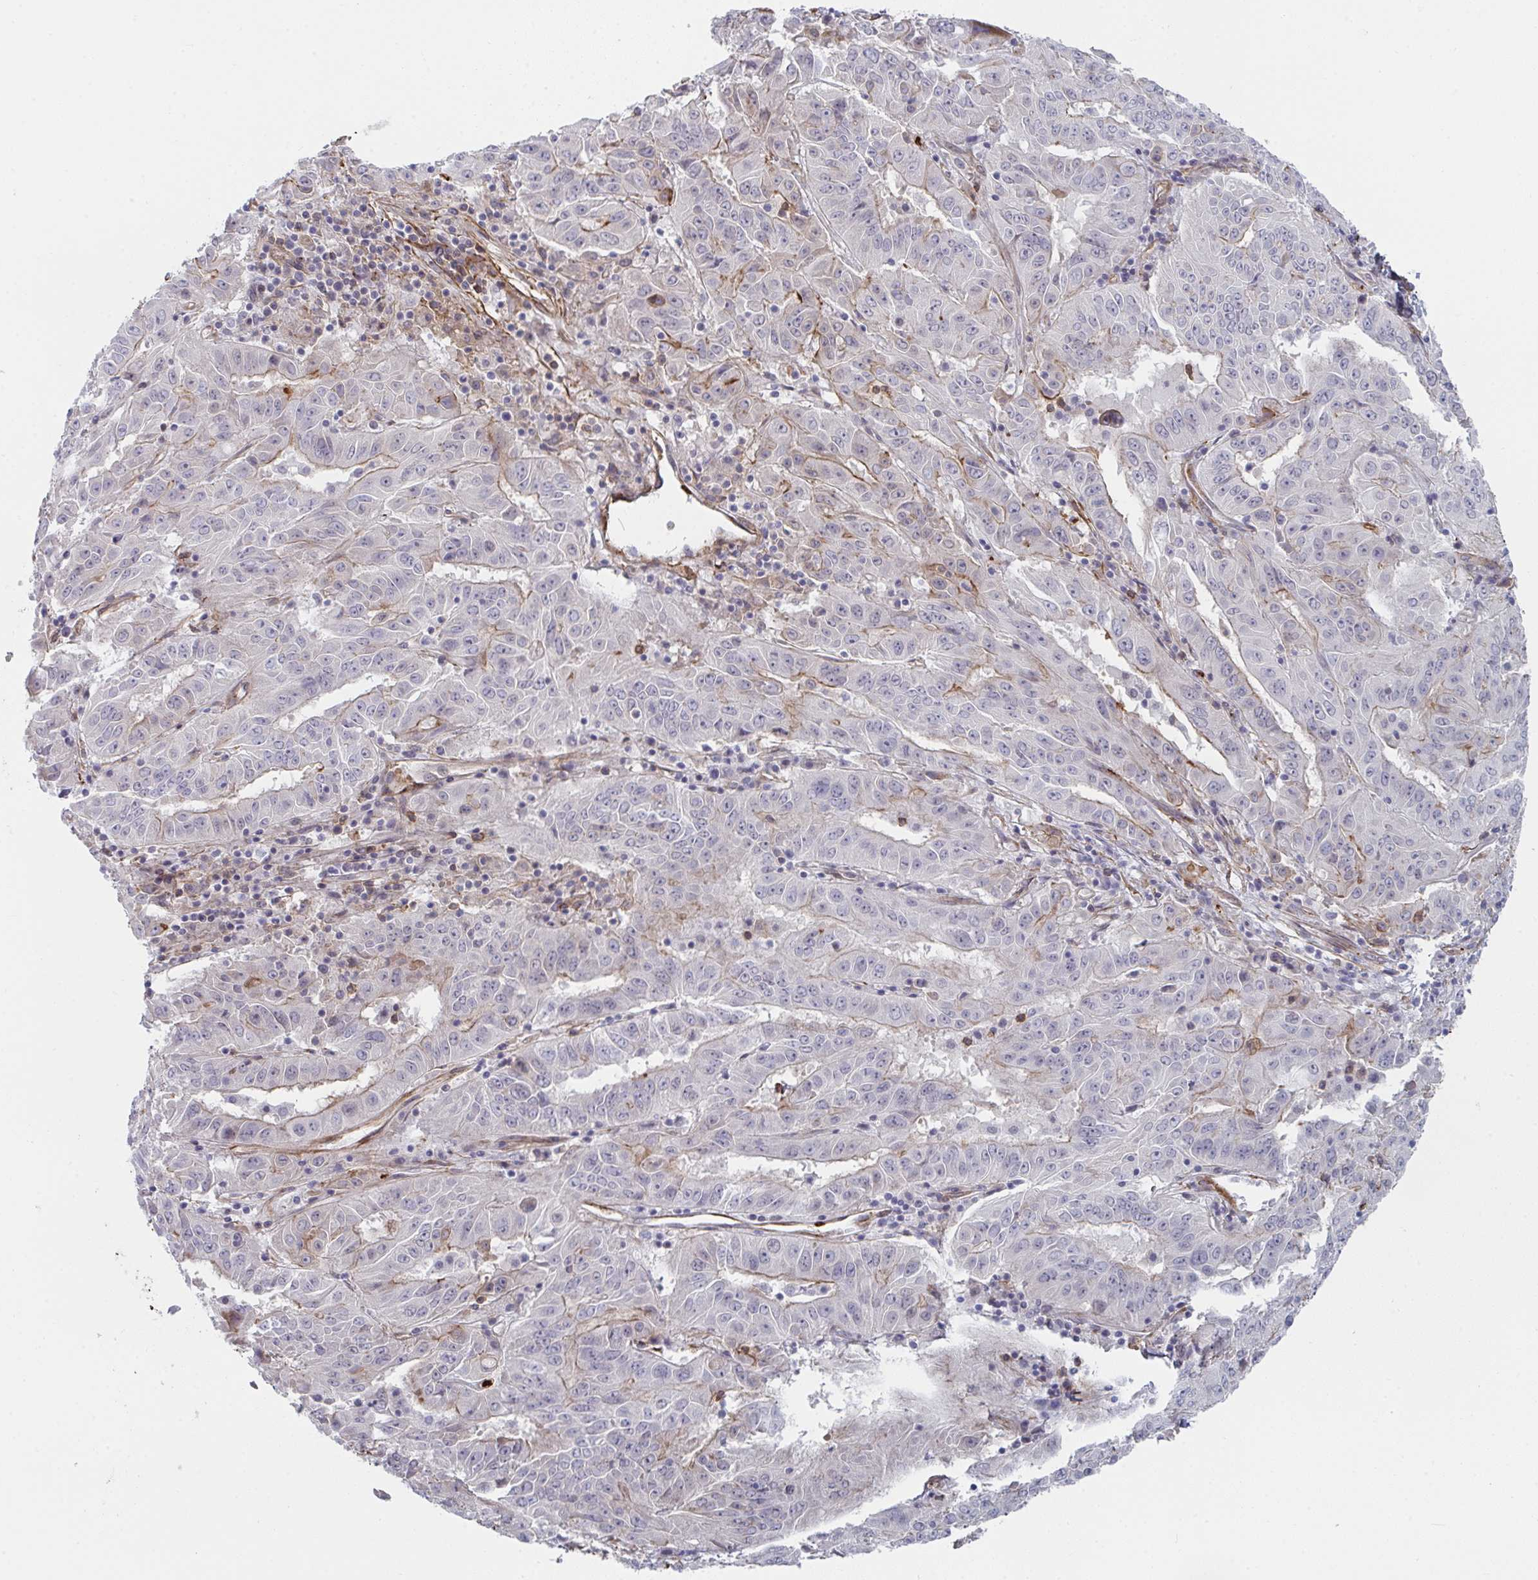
{"staining": {"intensity": "weak", "quantity": "<25%", "location": "cytoplasmic/membranous"}, "tissue": "pancreatic cancer", "cell_type": "Tumor cells", "image_type": "cancer", "snomed": [{"axis": "morphology", "description": "Adenocarcinoma, NOS"}, {"axis": "topography", "description": "Pancreas"}], "caption": "Protein analysis of adenocarcinoma (pancreatic) demonstrates no significant positivity in tumor cells.", "gene": "NEURL4", "patient": {"sex": "male", "age": 63}}